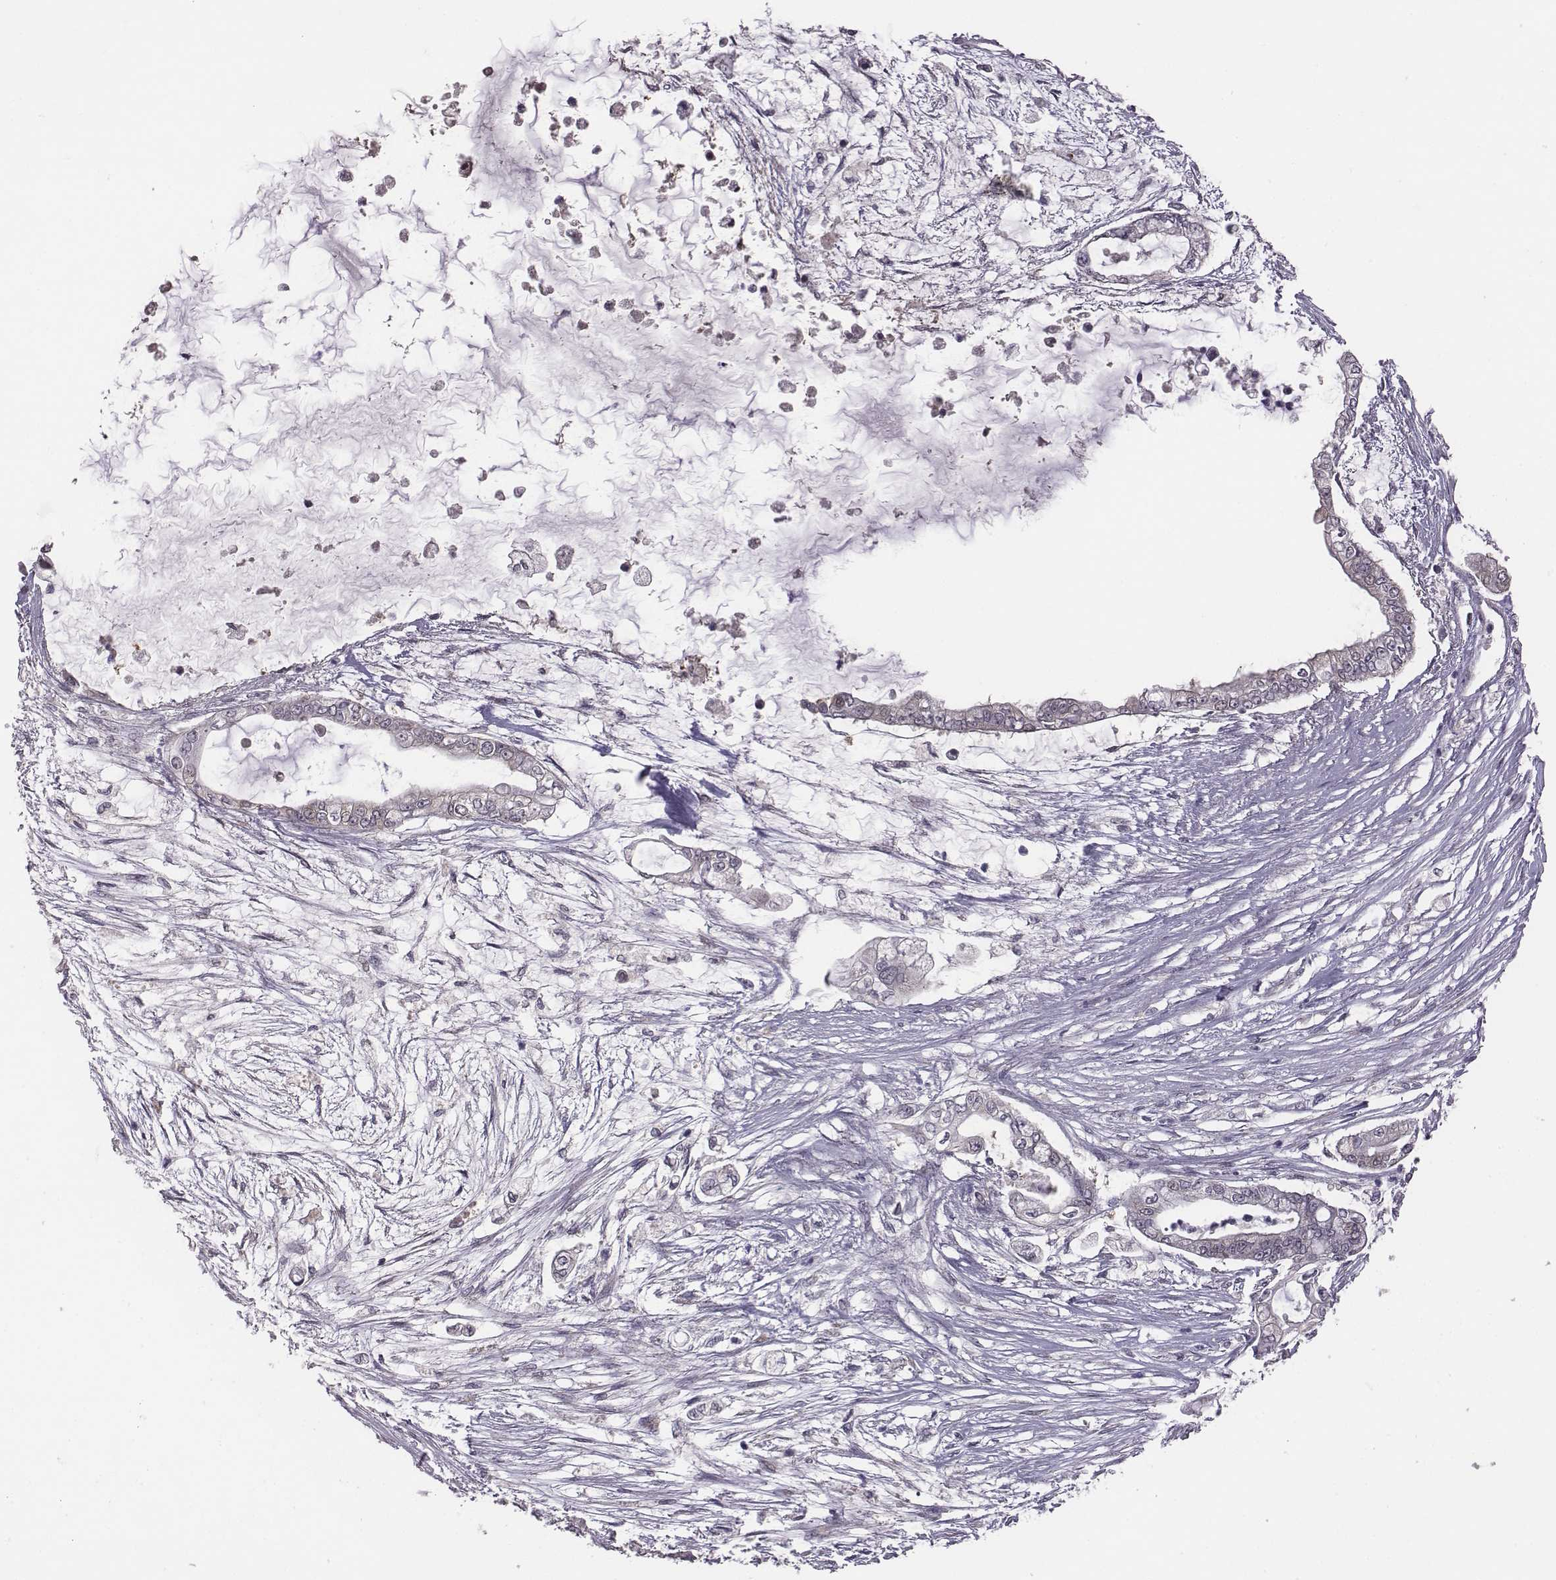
{"staining": {"intensity": "negative", "quantity": "none", "location": "none"}, "tissue": "pancreatic cancer", "cell_type": "Tumor cells", "image_type": "cancer", "snomed": [{"axis": "morphology", "description": "Adenocarcinoma, NOS"}, {"axis": "topography", "description": "Pancreas"}], "caption": "A micrograph of human pancreatic cancer (adenocarcinoma) is negative for staining in tumor cells.", "gene": "SMURF2", "patient": {"sex": "female", "age": 69}}